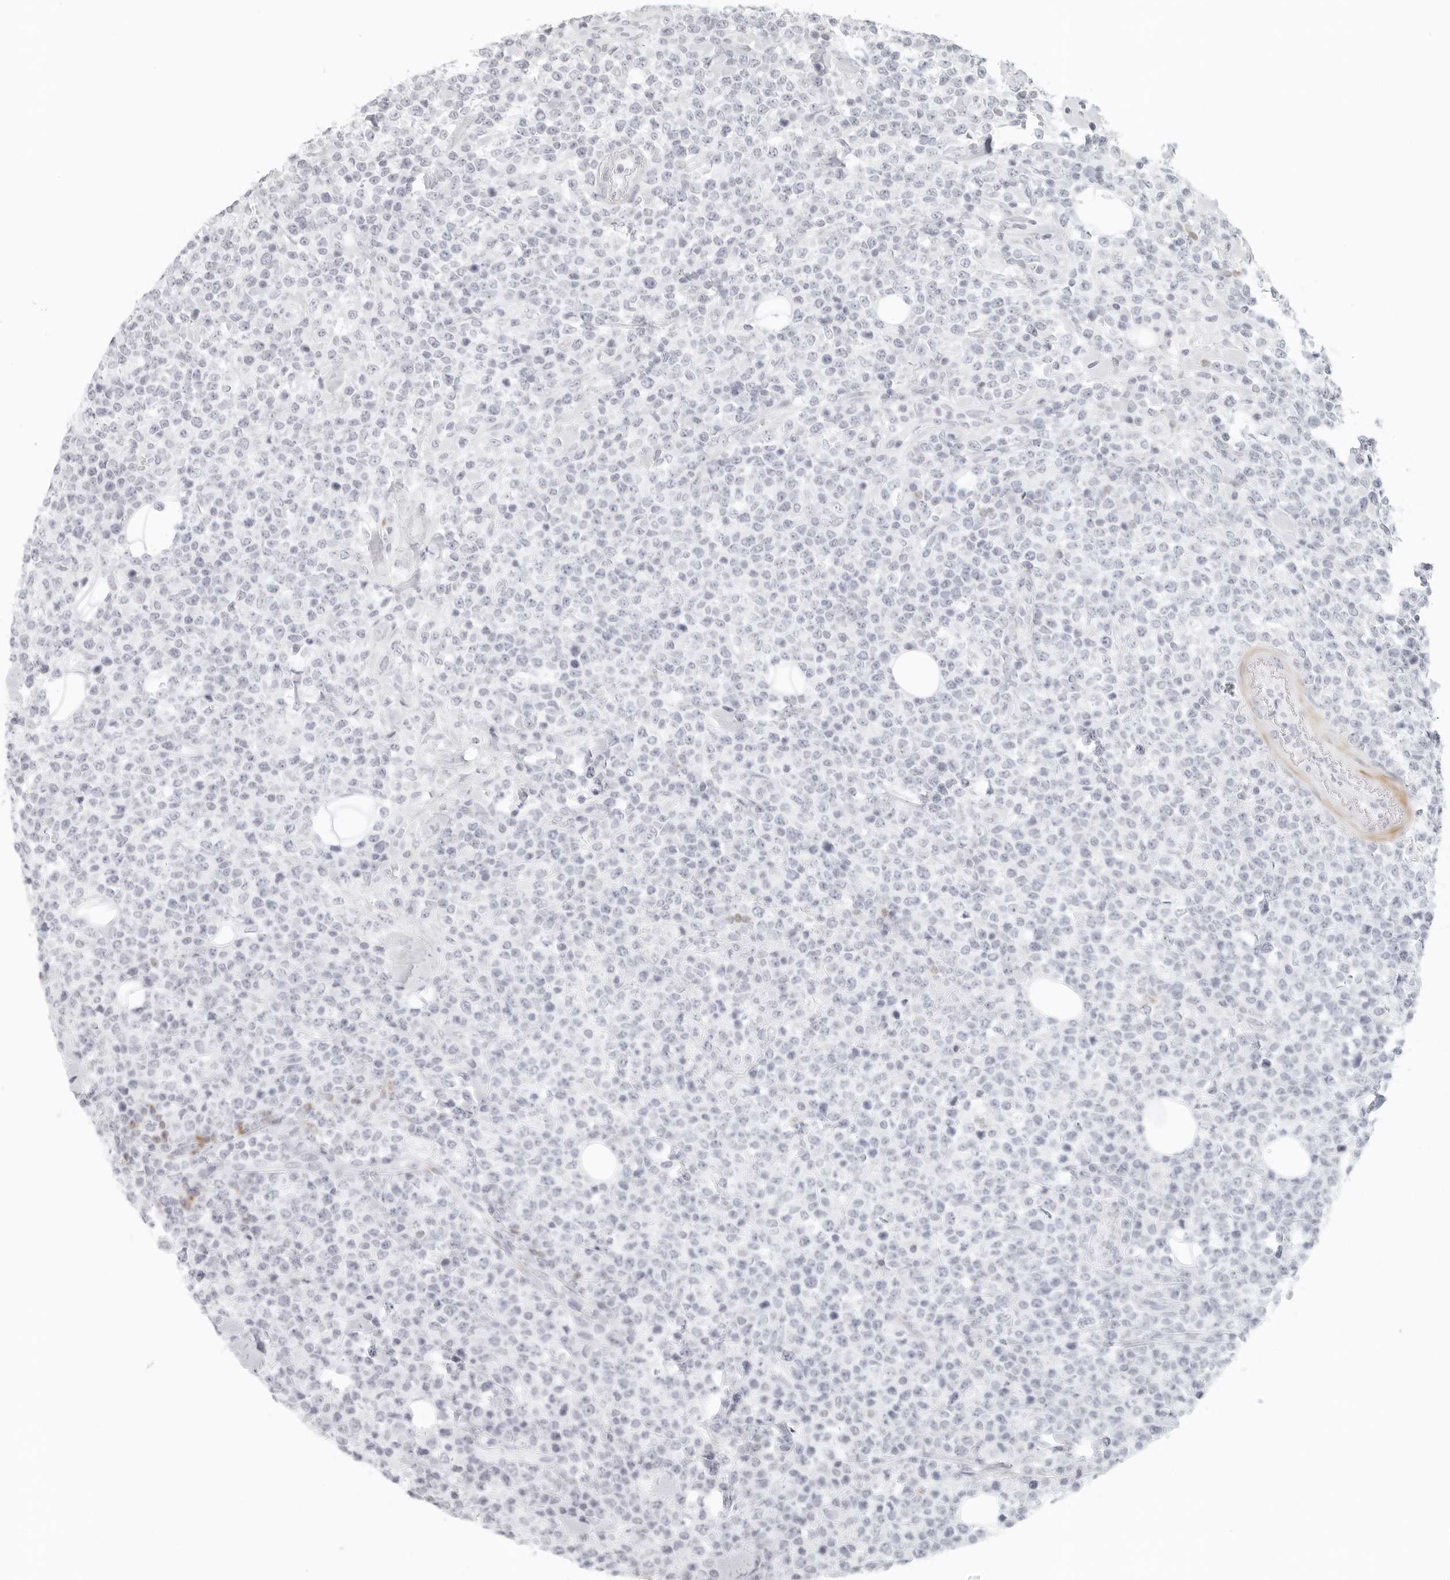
{"staining": {"intensity": "negative", "quantity": "none", "location": "none"}, "tissue": "lymphoma", "cell_type": "Tumor cells", "image_type": "cancer", "snomed": [{"axis": "morphology", "description": "Malignant lymphoma, non-Hodgkin's type, High grade"}, {"axis": "topography", "description": "Colon"}], "caption": "Immunohistochemistry (IHC) image of neoplastic tissue: human lymphoma stained with DAB exhibits no significant protein expression in tumor cells.", "gene": "RPS6KC1", "patient": {"sex": "female", "age": 53}}